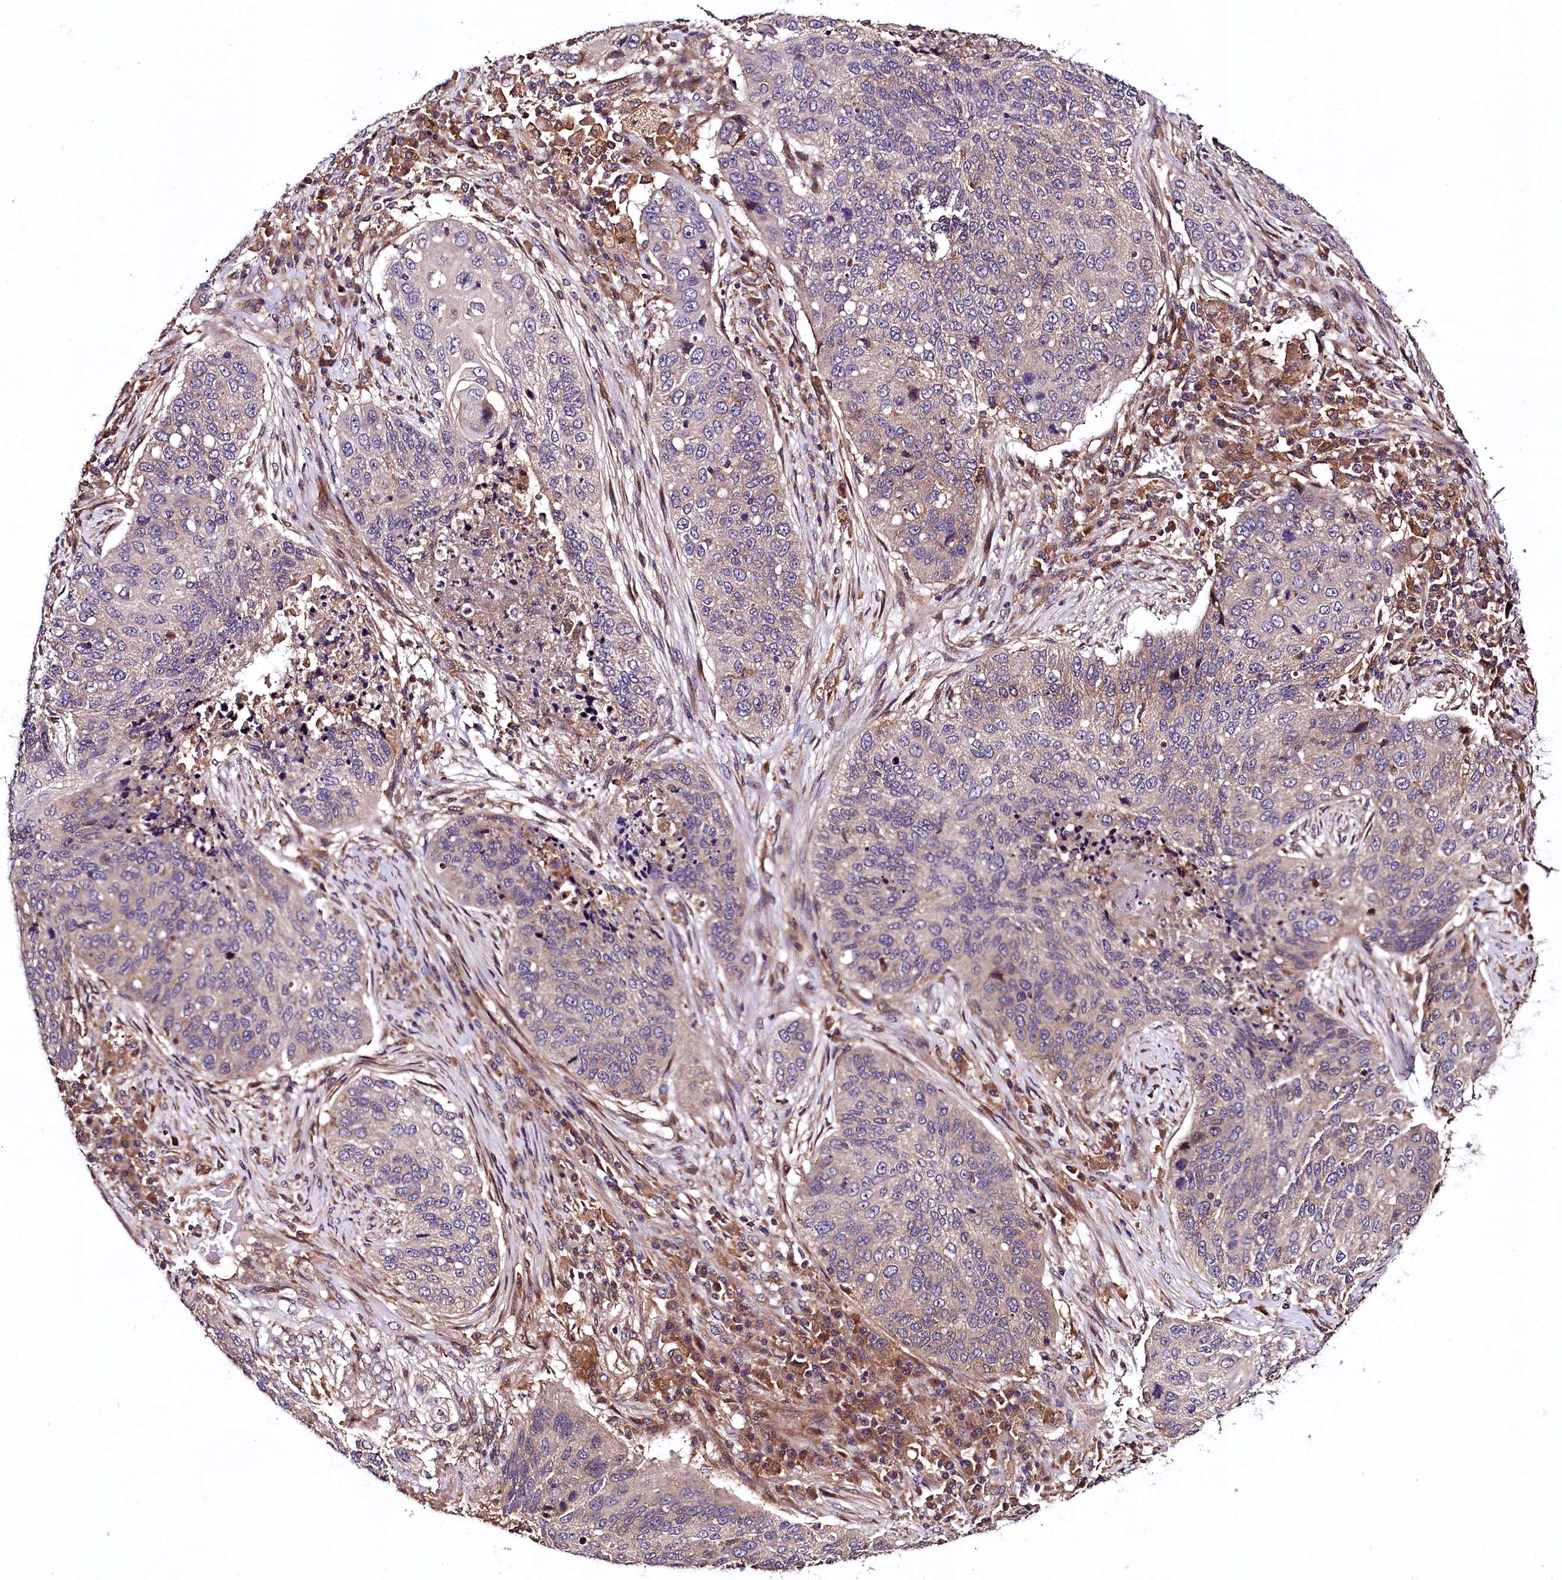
{"staining": {"intensity": "weak", "quantity": "<25%", "location": "cytoplasmic/membranous"}, "tissue": "lung cancer", "cell_type": "Tumor cells", "image_type": "cancer", "snomed": [{"axis": "morphology", "description": "Squamous cell carcinoma, NOS"}, {"axis": "topography", "description": "Lung"}], "caption": "IHC of human lung squamous cell carcinoma reveals no expression in tumor cells. (IHC, brightfield microscopy, high magnification).", "gene": "VPS35", "patient": {"sex": "female", "age": 63}}